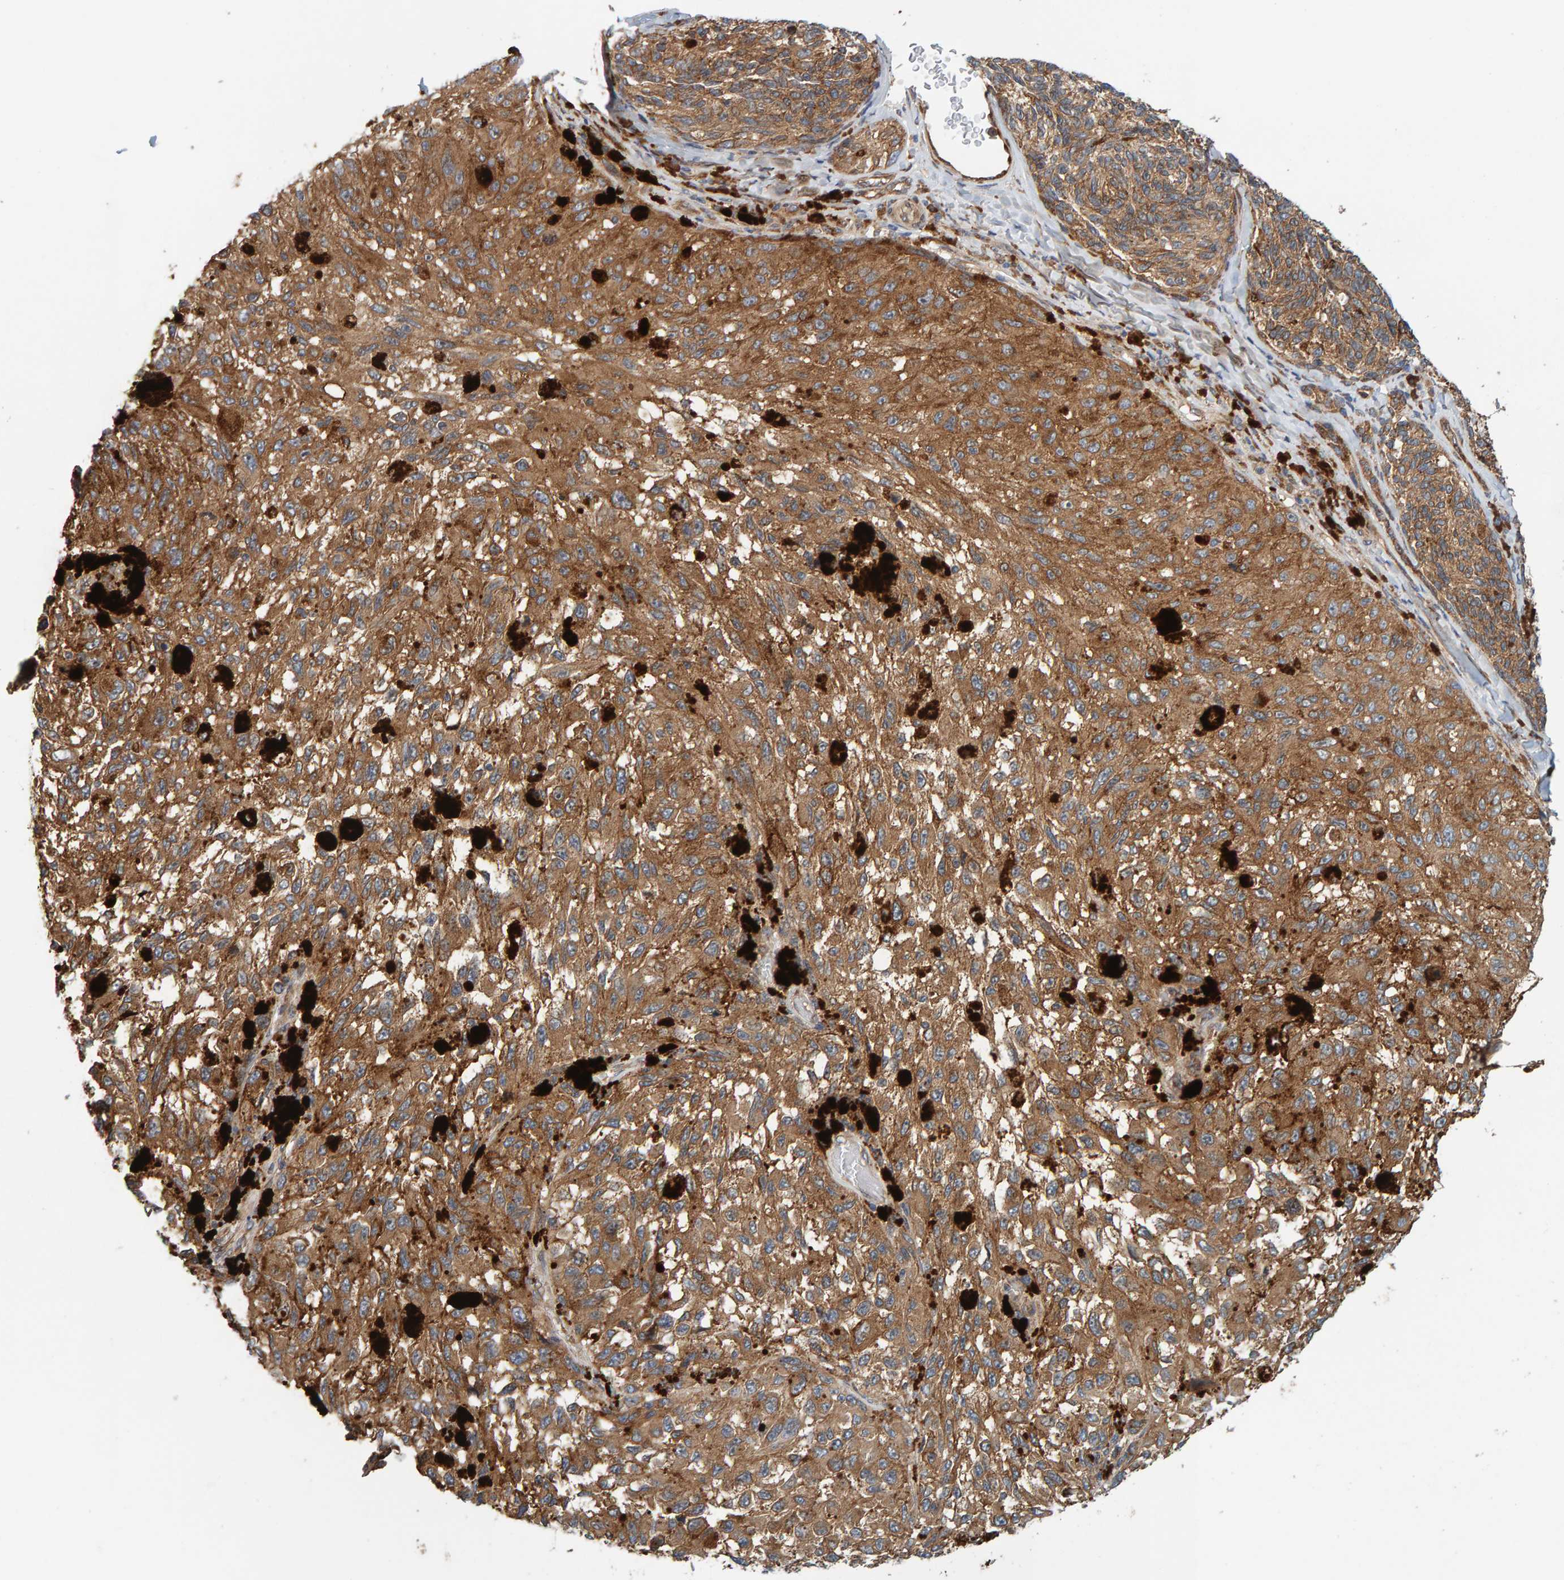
{"staining": {"intensity": "moderate", "quantity": ">75%", "location": "cytoplasmic/membranous"}, "tissue": "melanoma", "cell_type": "Tumor cells", "image_type": "cancer", "snomed": [{"axis": "morphology", "description": "Malignant melanoma, NOS"}, {"axis": "topography", "description": "Skin"}], "caption": "Protein expression analysis of human melanoma reveals moderate cytoplasmic/membranous positivity in about >75% of tumor cells.", "gene": "BAIAP2", "patient": {"sex": "female", "age": 73}}